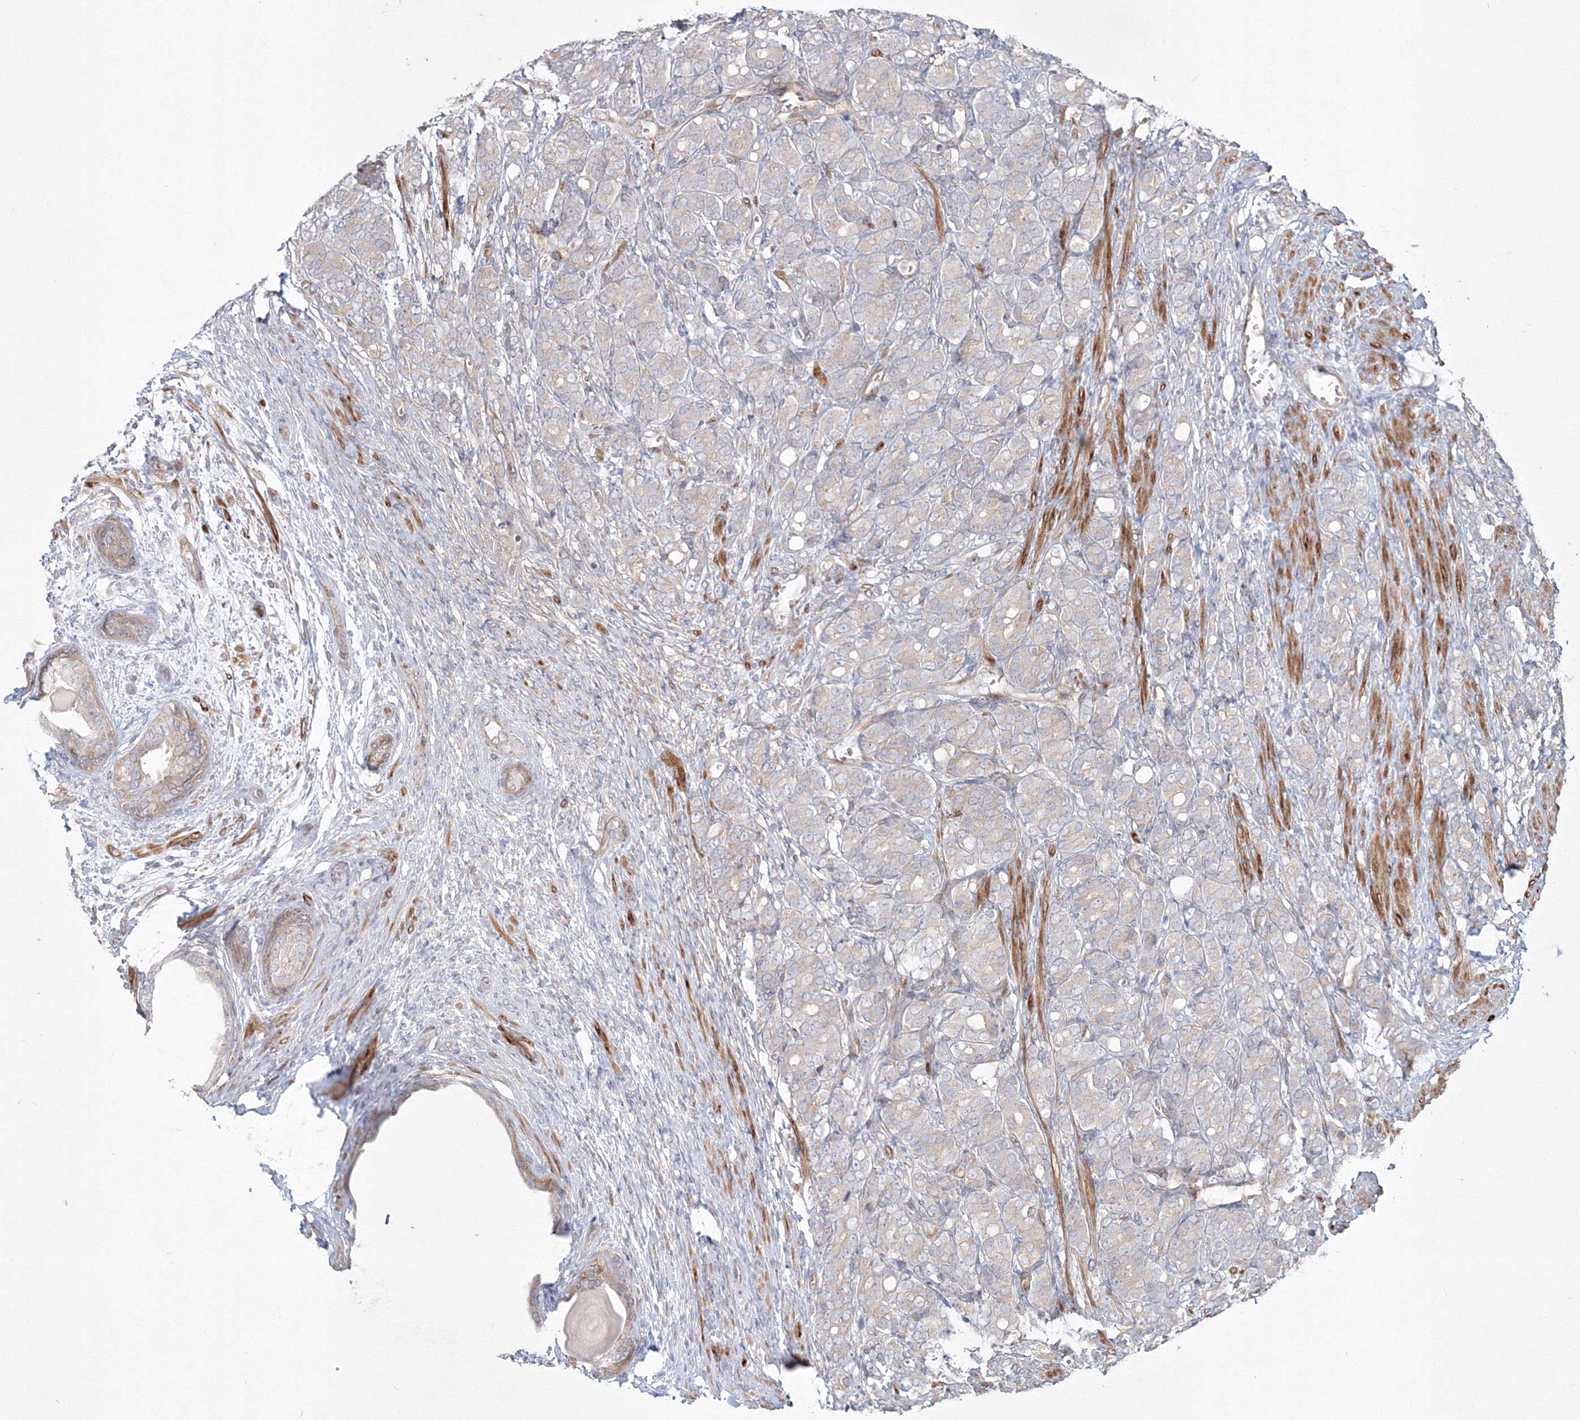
{"staining": {"intensity": "negative", "quantity": "none", "location": "none"}, "tissue": "prostate cancer", "cell_type": "Tumor cells", "image_type": "cancer", "snomed": [{"axis": "morphology", "description": "Adenocarcinoma, High grade"}, {"axis": "topography", "description": "Prostate"}], "caption": "Immunohistochemistry (IHC) of human adenocarcinoma (high-grade) (prostate) reveals no positivity in tumor cells.", "gene": "SH3PXD2A", "patient": {"sex": "male", "age": 62}}